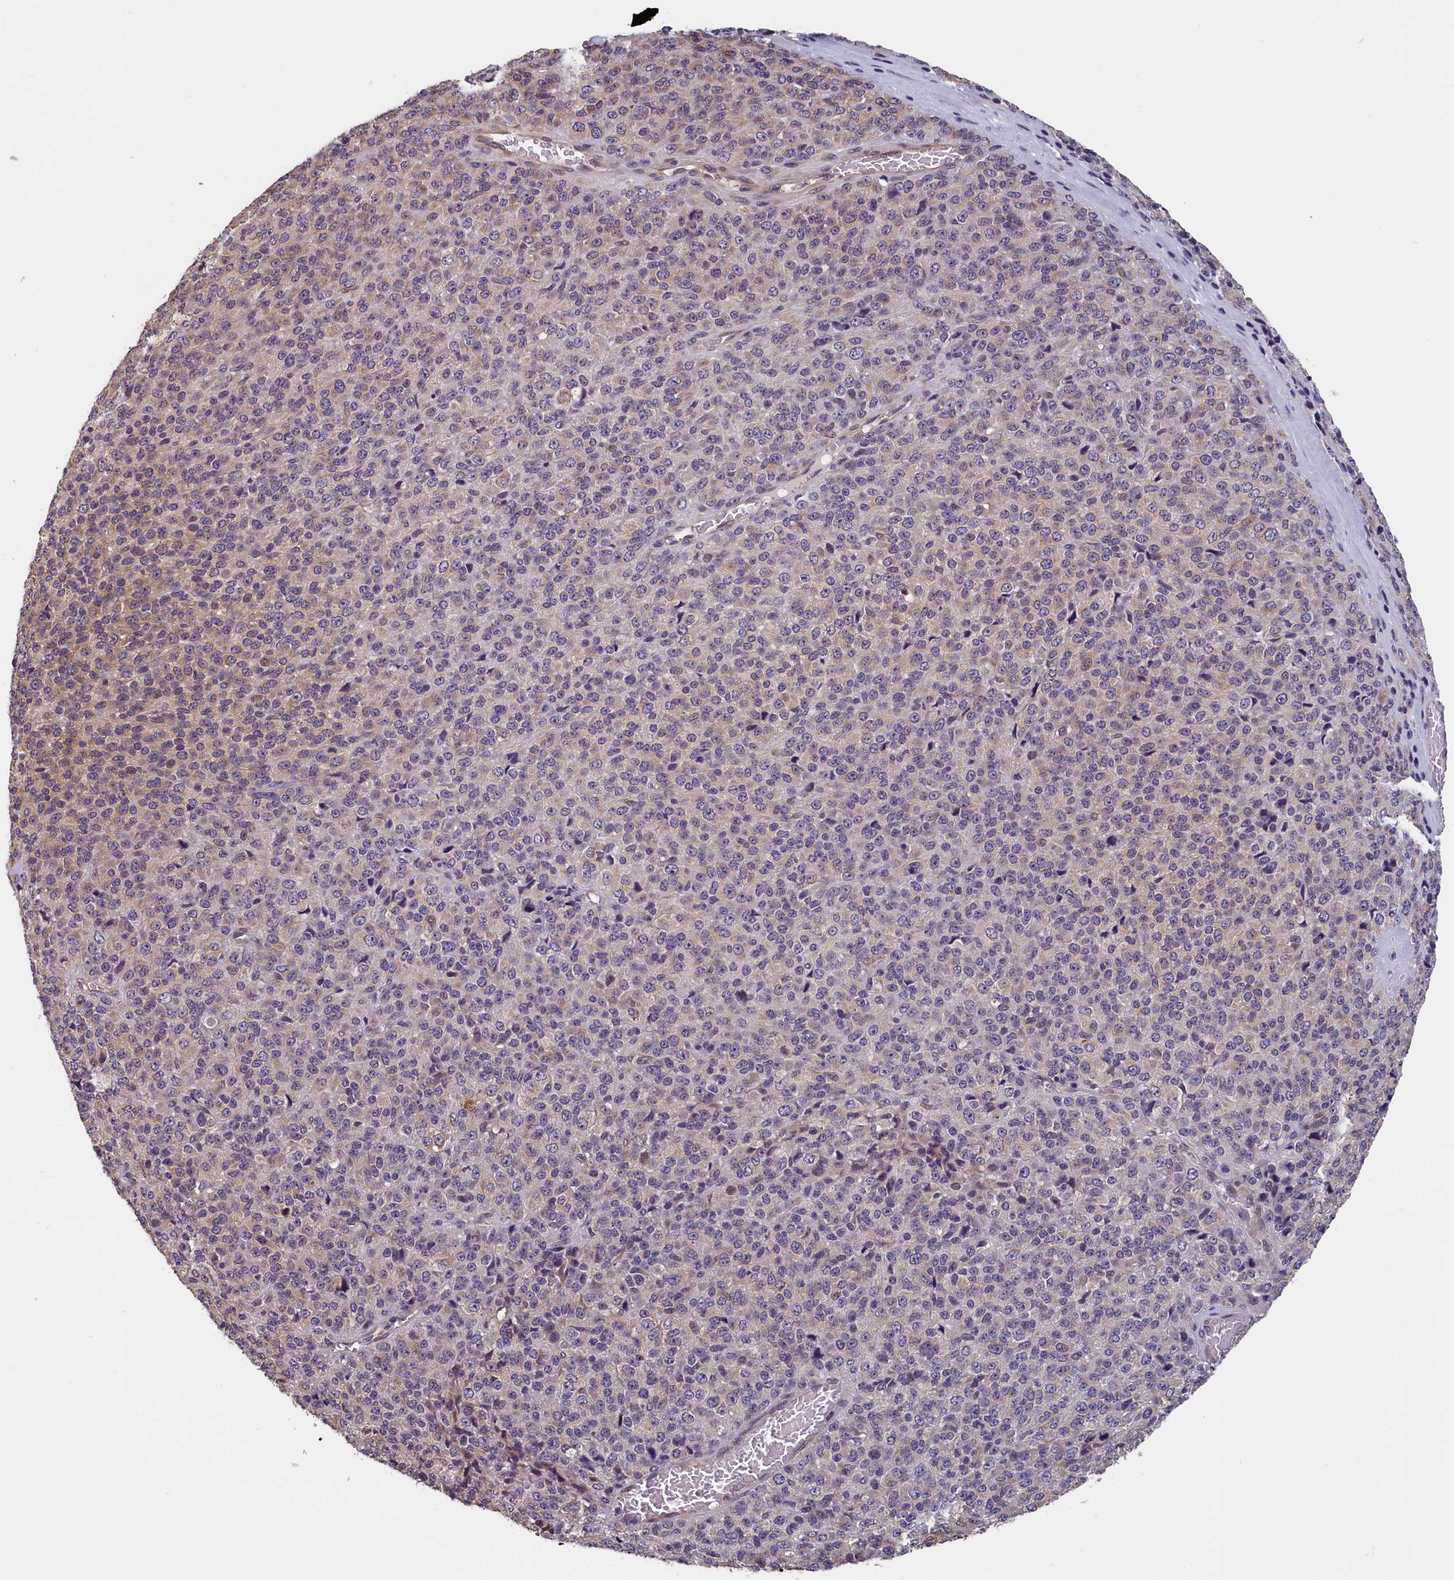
{"staining": {"intensity": "weak", "quantity": "<25%", "location": "cytoplasmic/membranous"}, "tissue": "melanoma", "cell_type": "Tumor cells", "image_type": "cancer", "snomed": [{"axis": "morphology", "description": "Malignant melanoma, Metastatic site"}, {"axis": "topography", "description": "Brain"}], "caption": "Immunohistochemical staining of human melanoma shows no significant expression in tumor cells.", "gene": "TMEM116", "patient": {"sex": "female", "age": 56}}